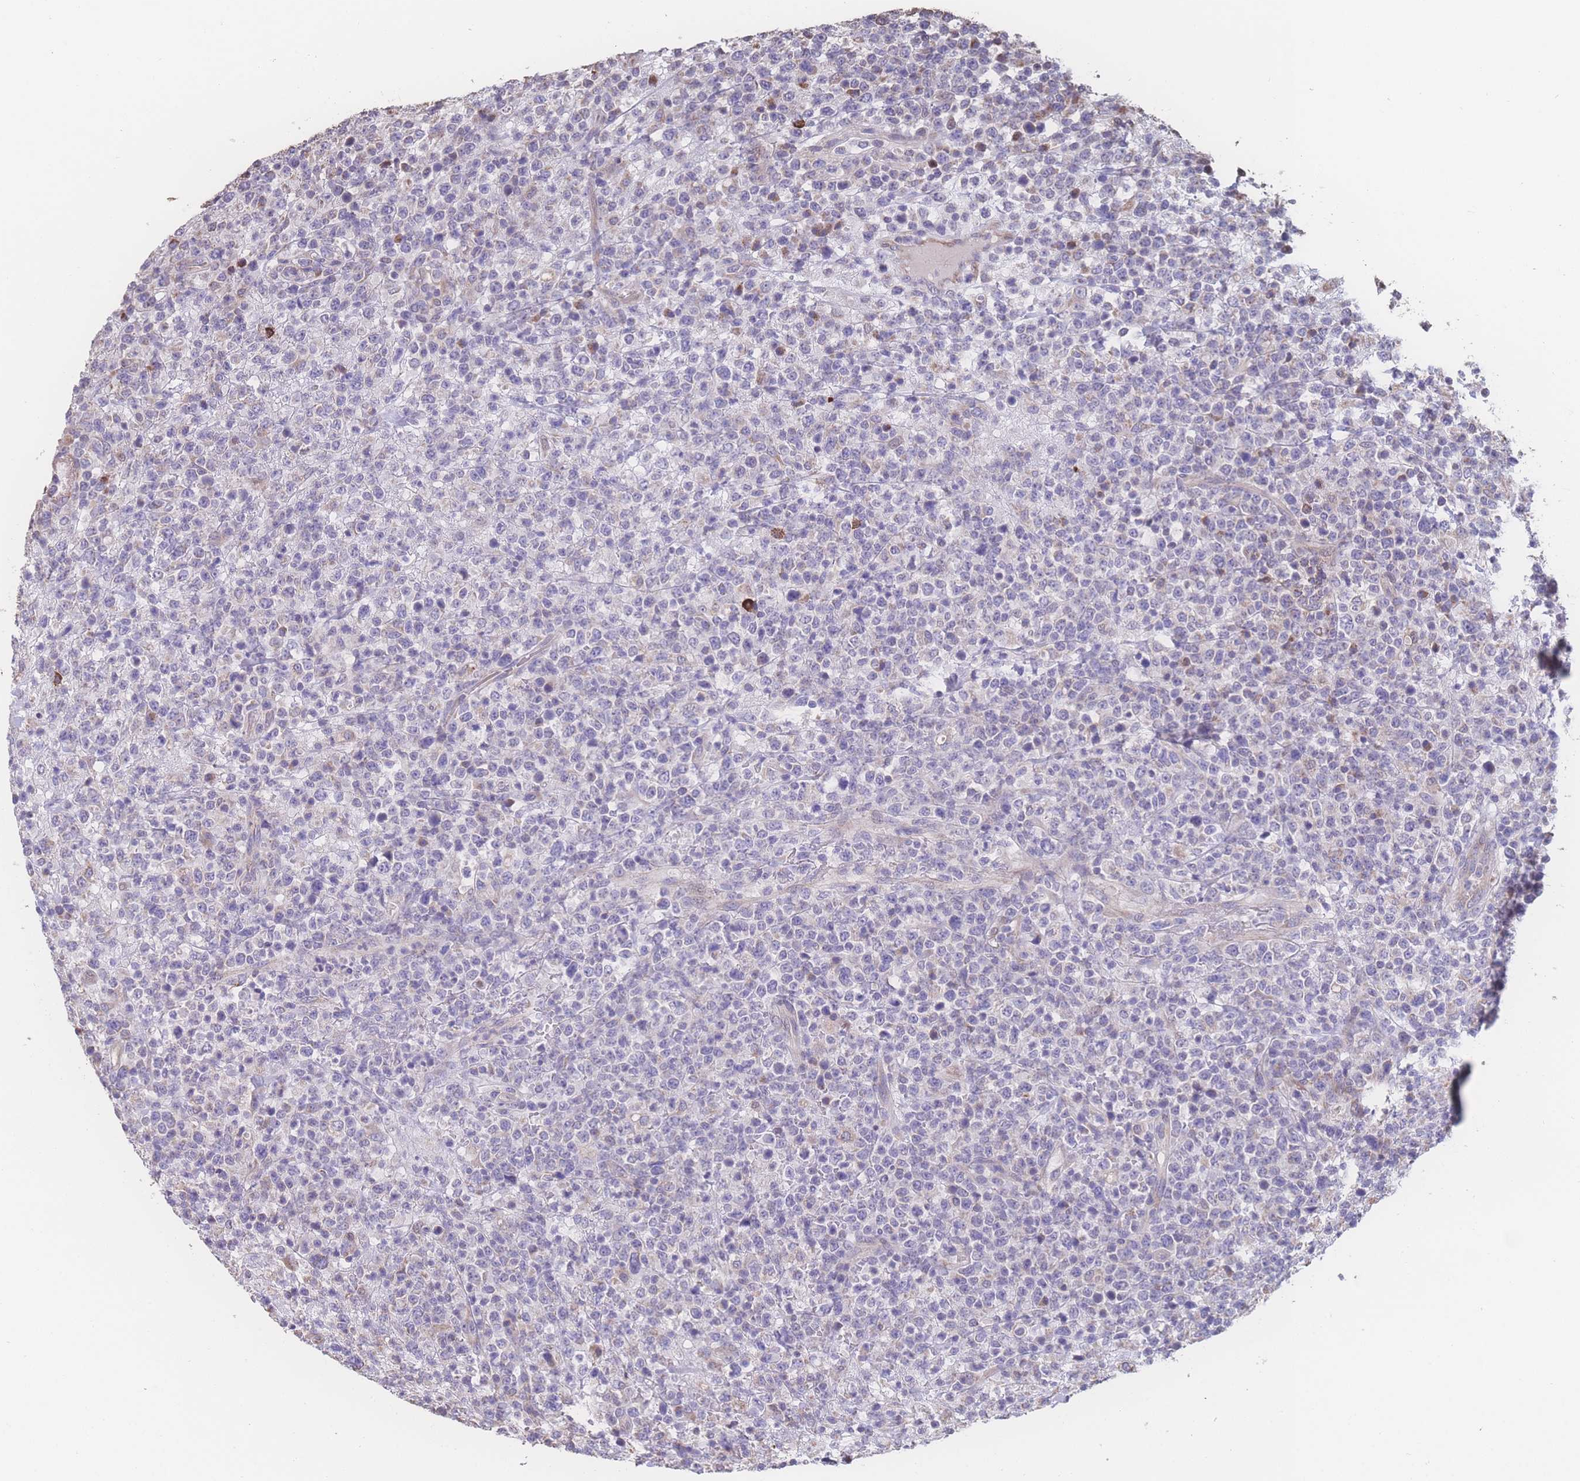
{"staining": {"intensity": "negative", "quantity": "none", "location": "none"}, "tissue": "lymphoma", "cell_type": "Tumor cells", "image_type": "cancer", "snomed": [{"axis": "morphology", "description": "Malignant lymphoma, non-Hodgkin's type, High grade"}, {"axis": "topography", "description": "Colon"}], "caption": "A high-resolution photomicrograph shows IHC staining of high-grade malignant lymphoma, non-Hodgkin's type, which displays no significant expression in tumor cells.", "gene": "SGSM3", "patient": {"sex": "female", "age": 53}}